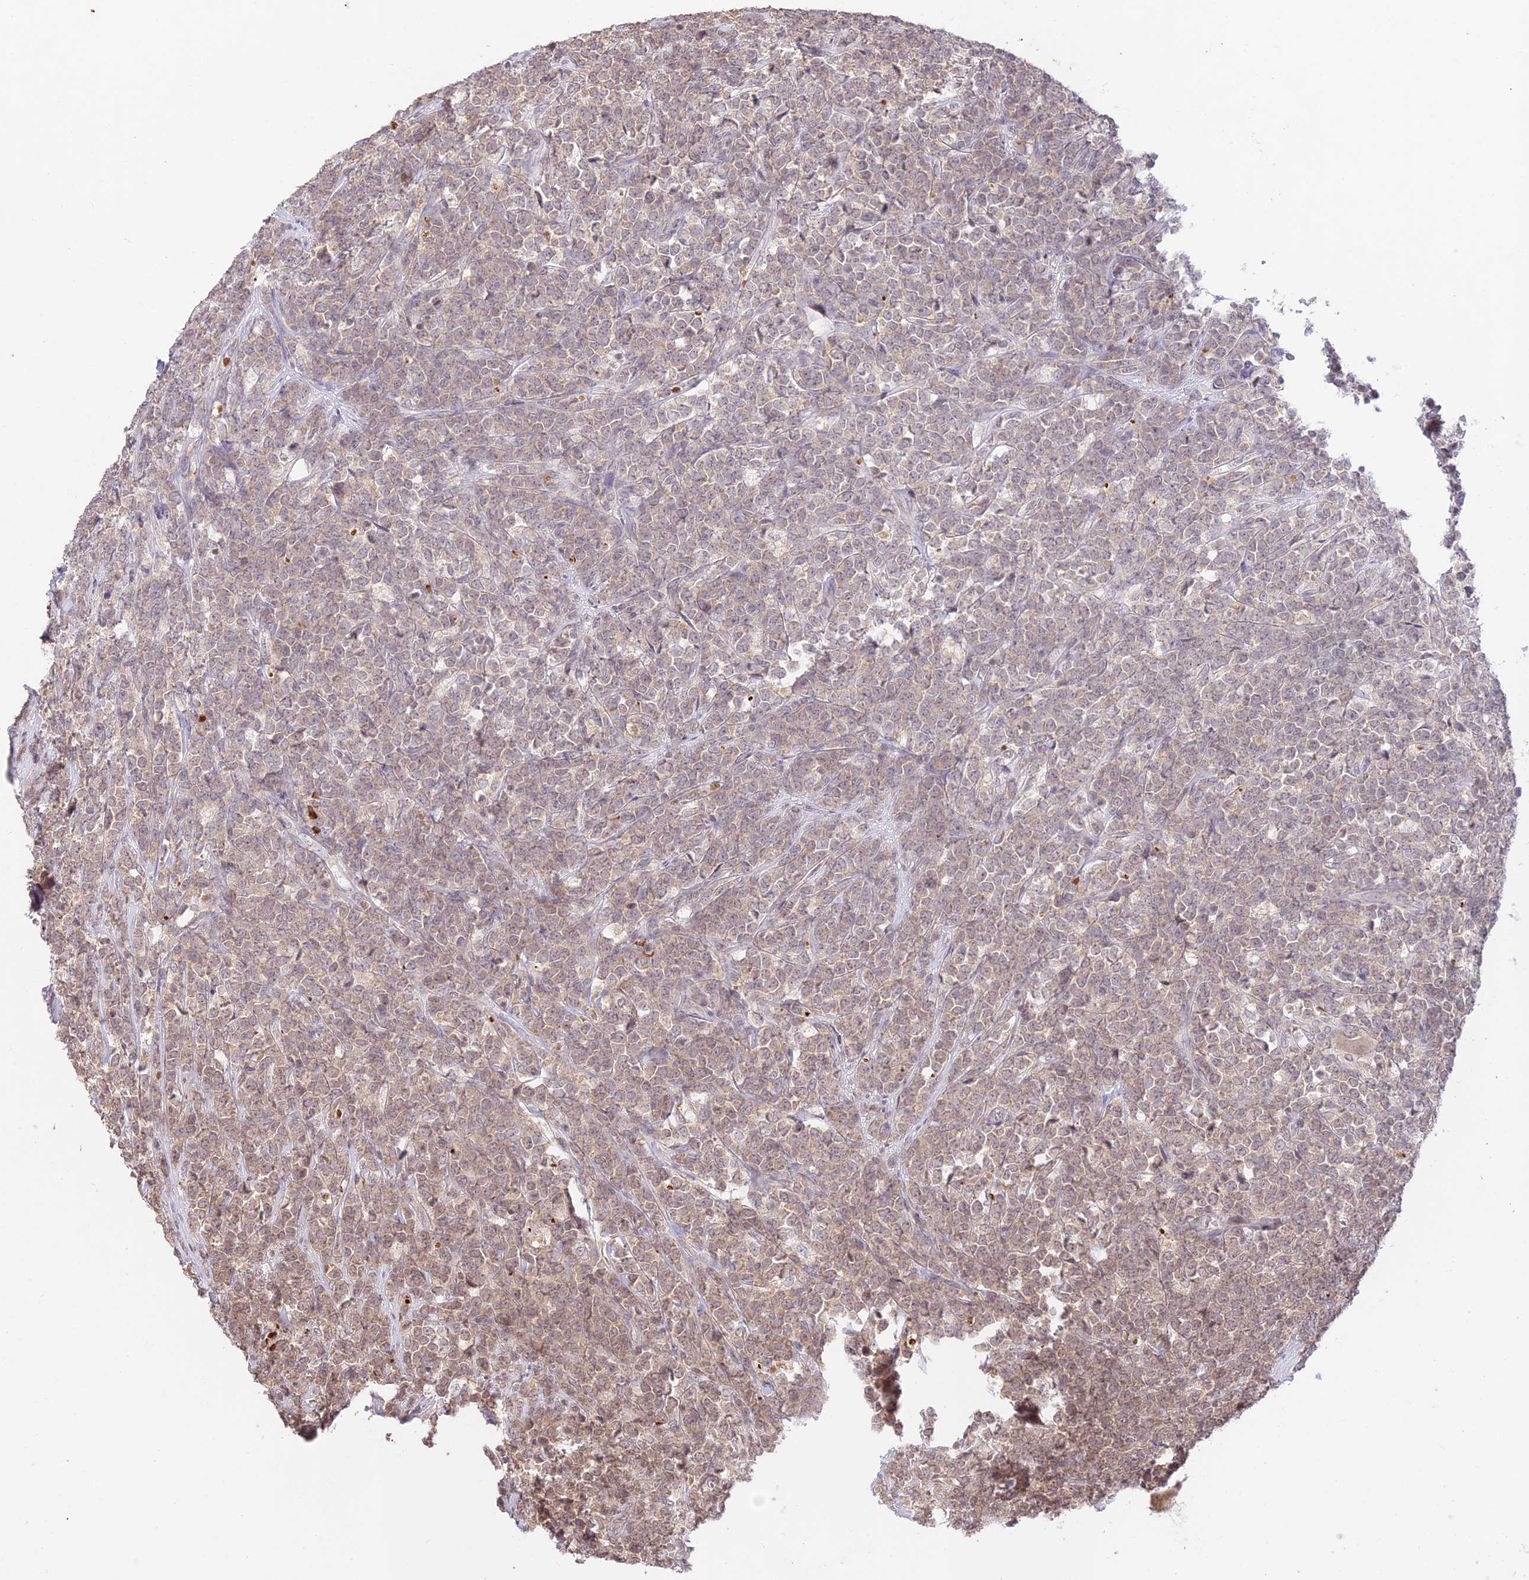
{"staining": {"intensity": "weak", "quantity": "25%-75%", "location": "cytoplasmic/membranous"}, "tissue": "lymphoma", "cell_type": "Tumor cells", "image_type": "cancer", "snomed": [{"axis": "morphology", "description": "Malignant lymphoma, non-Hodgkin's type, High grade"}, {"axis": "topography", "description": "Small intestine"}], "caption": "IHC of human high-grade malignant lymphoma, non-Hodgkin's type displays low levels of weak cytoplasmic/membranous positivity in about 25%-75% of tumor cells.", "gene": "TEKT1", "patient": {"sex": "male", "age": 8}}